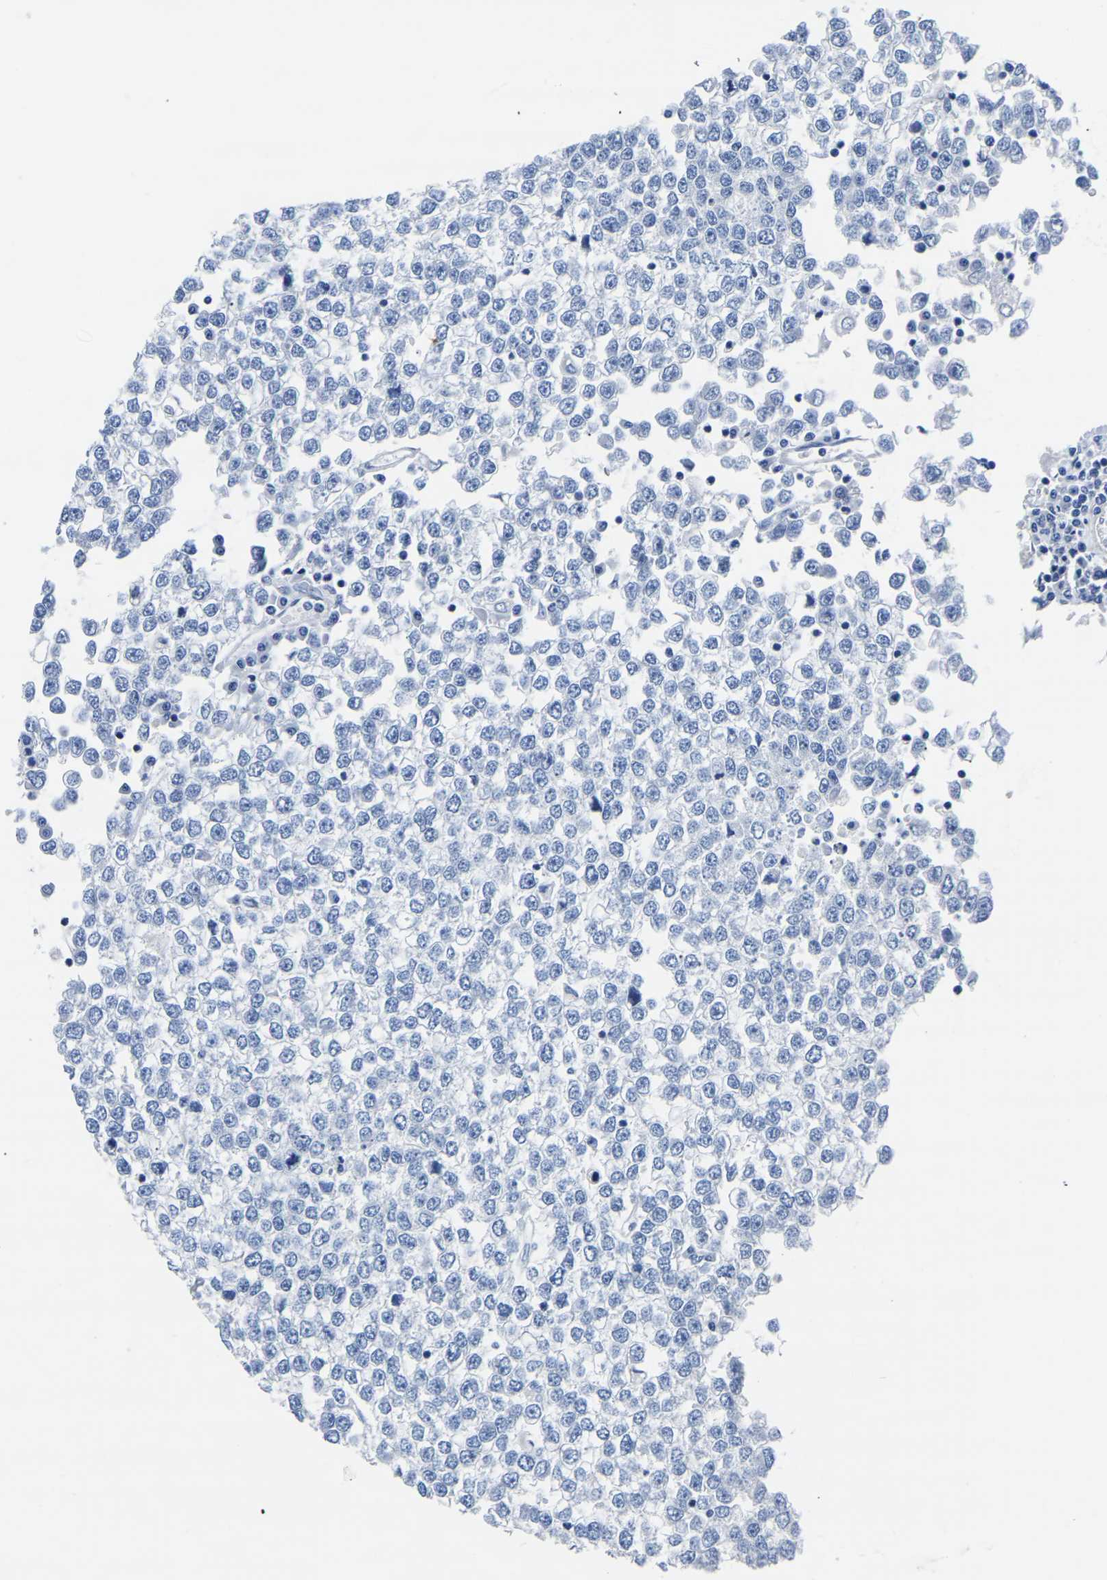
{"staining": {"intensity": "negative", "quantity": "none", "location": "none"}, "tissue": "testis cancer", "cell_type": "Tumor cells", "image_type": "cancer", "snomed": [{"axis": "morphology", "description": "Seminoma, NOS"}, {"axis": "topography", "description": "Testis"}], "caption": "IHC image of seminoma (testis) stained for a protein (brown), which exhibits no positivity in tumor cells. (DAB immunohistochemistry with hematoxylin counter stain).", "gene": "SLC45A3", "patient": {"sex": "male", "age": 65}}